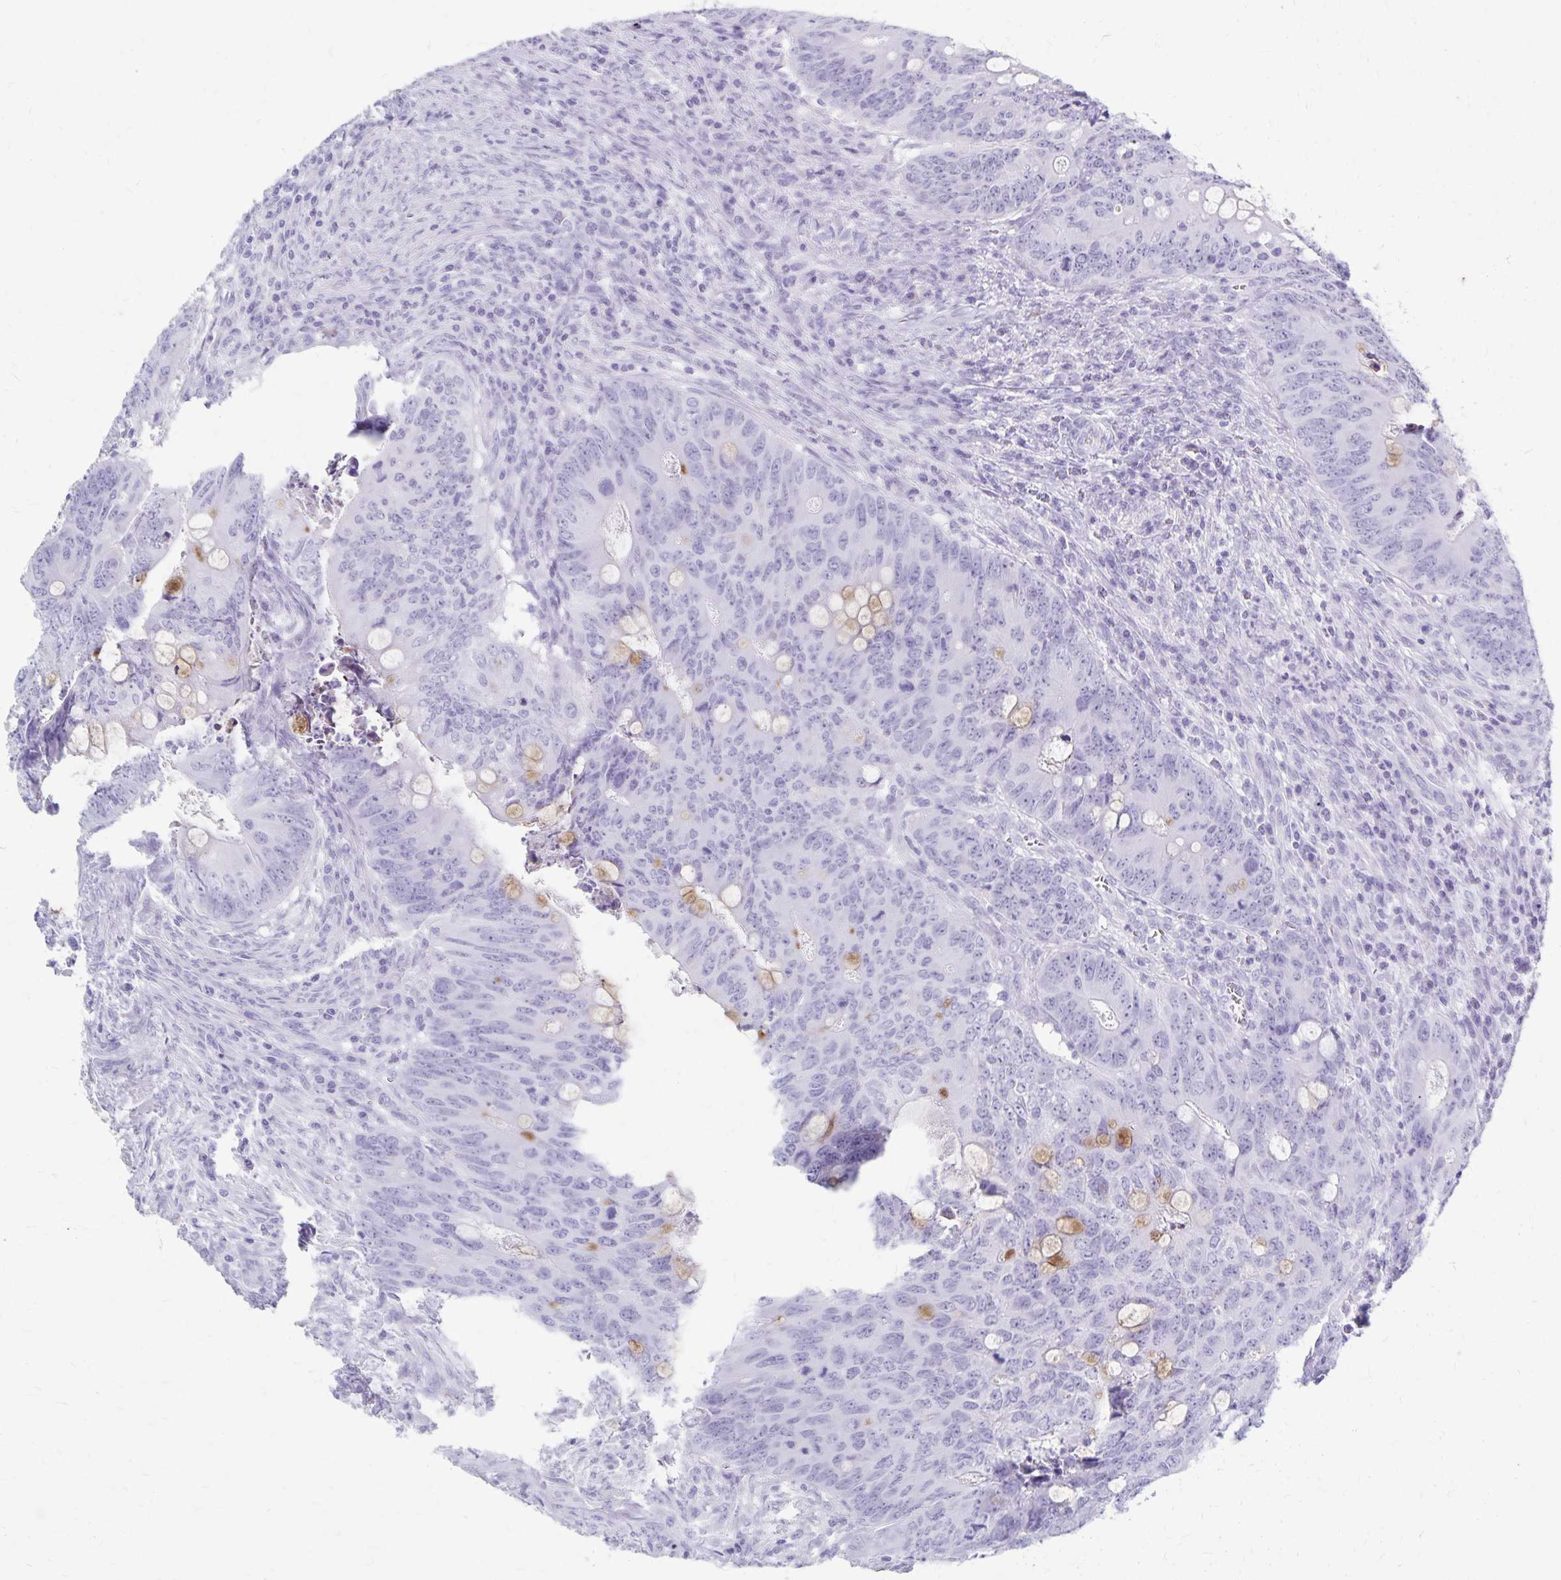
{"staining": {"intensity": "negative", "quantity": "none", "location": "none"}, "tissue": "colorectal cancer", "cell_type": "Tumor cells", "image_type": "cancer", "snomed": [{"axis": "morphology", "description": "Adenocarcinoma, NOS"}, {"axis": "topography", "description": "Colon"}], "caption": "Tumor cells are negative for protein expression in human colorectal cancer.", "gene": "GPBAR1", "patient": {"sex": "female", "age": 74}}